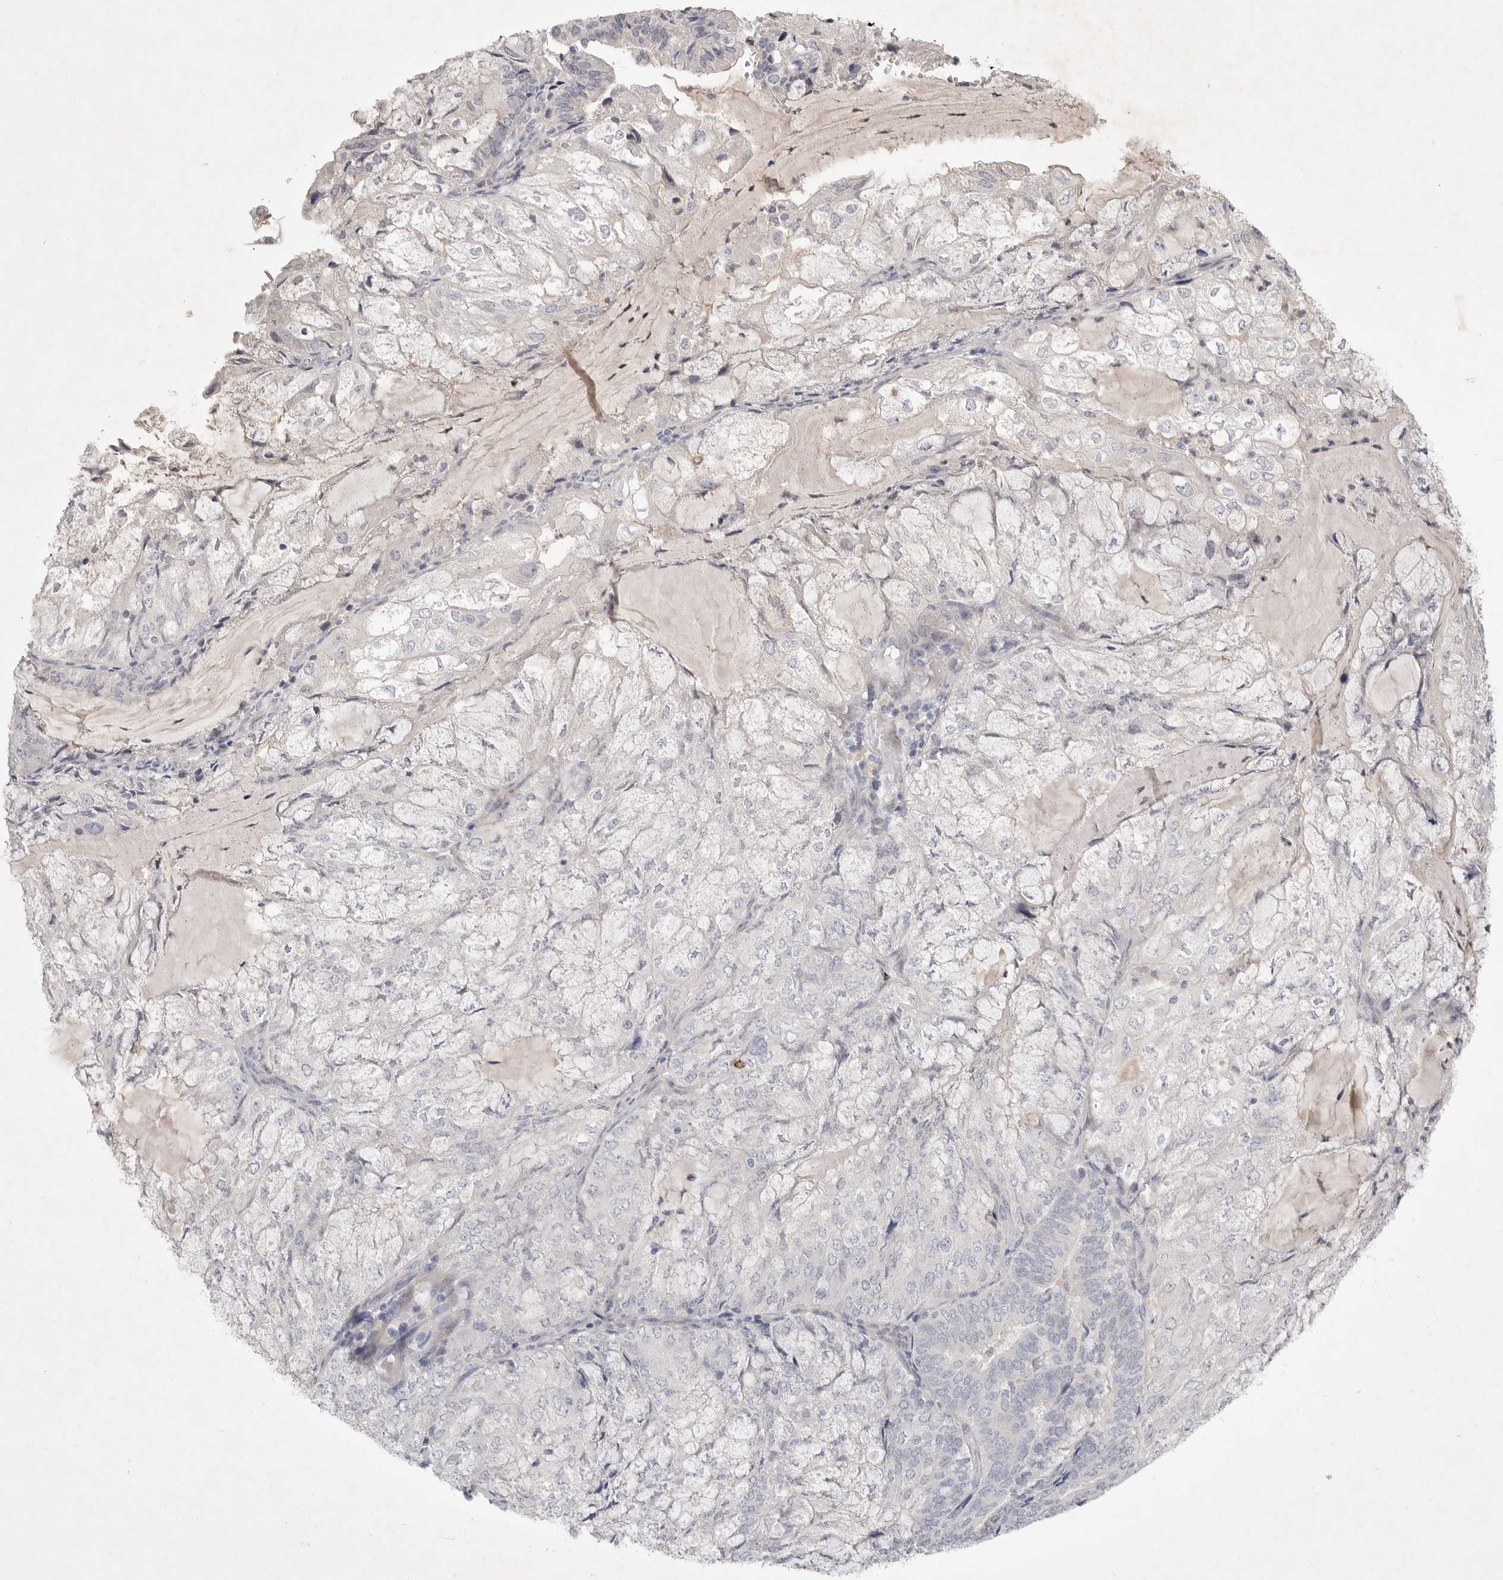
{"staining": {"intensity": "negative", "quantity": "none", "location": "none"}, "tissue": "endometrial cancer", "cell_type": "Tumor cells", "image_type": "cancer", "snomed": [{"axis": "morphology", "description": "Adenocarcinoma, NOS"}, {"axis": "topography", "description": "Endometrium"}], "caption": "Tumor cells are negative for protein expression in human endometrial cancer.", "gene": "ITGAD", "patient": {"sex": "female", "age": 81}}